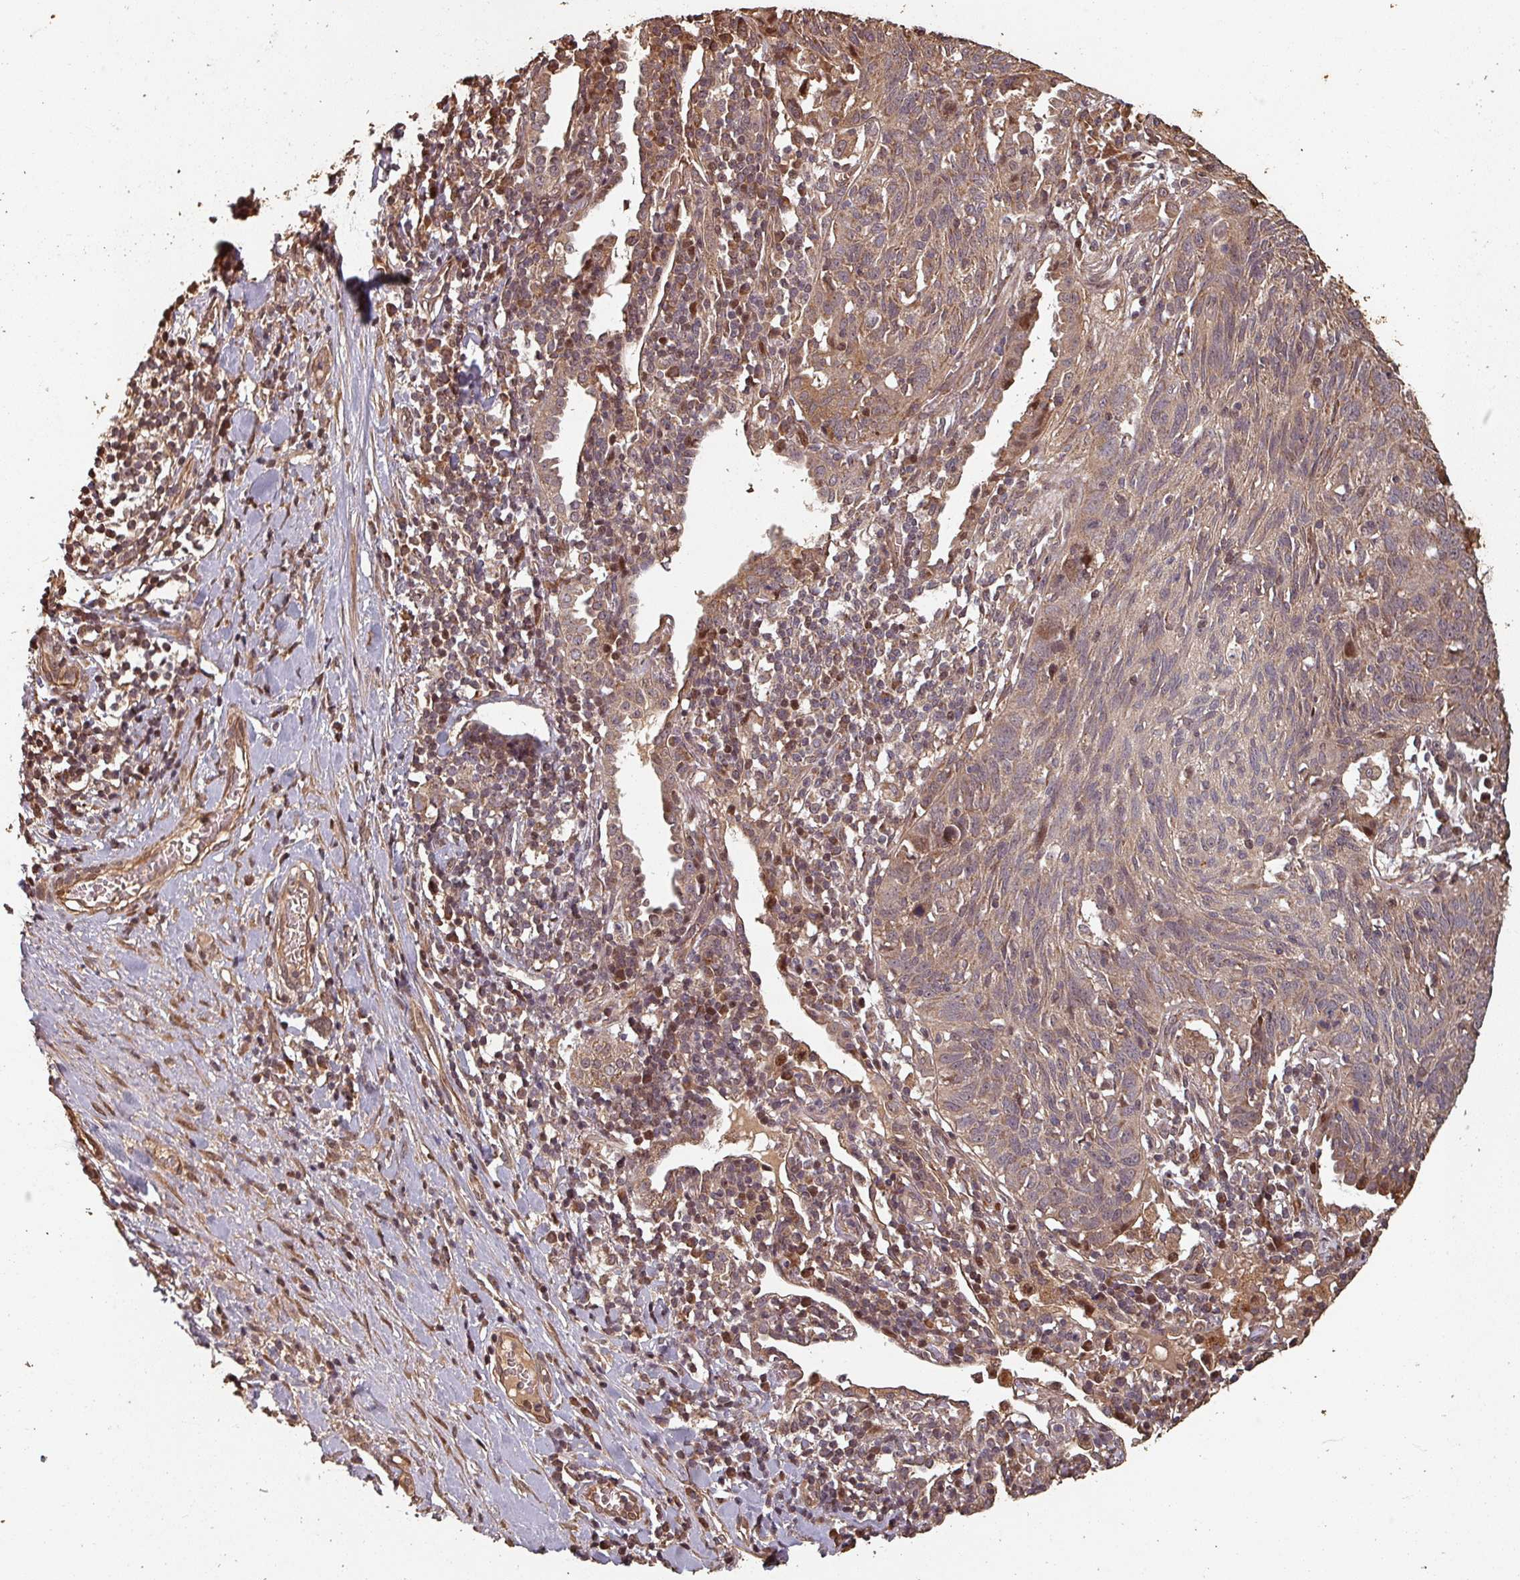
{"staining": {"intensity": "weak", "quantity": ">75%", "location": "cytoplasmic/membranous"}, "tissue": "lung cancer", "cell_type": "Tumor cells", "image_type": "cancer", "snomed": [{"axis": "morphology", "description": "Squamous cell carcinoma, NOS"}, {"axis": "topography", "description": "Lung"}], "caption": "Immunohistochemistry (IHC) (DAB) staining of human lung squamous cell carcinoma shows weak cytoplasmic/membranous protein positivity in about >75% of tumor cells. The staining was performed using DAB, with brown indicating positive protein expression. Nuclei are stained blue with hematoxylin.", "gene": "EID1", "patient": {"sex": "female", "age": 66}}